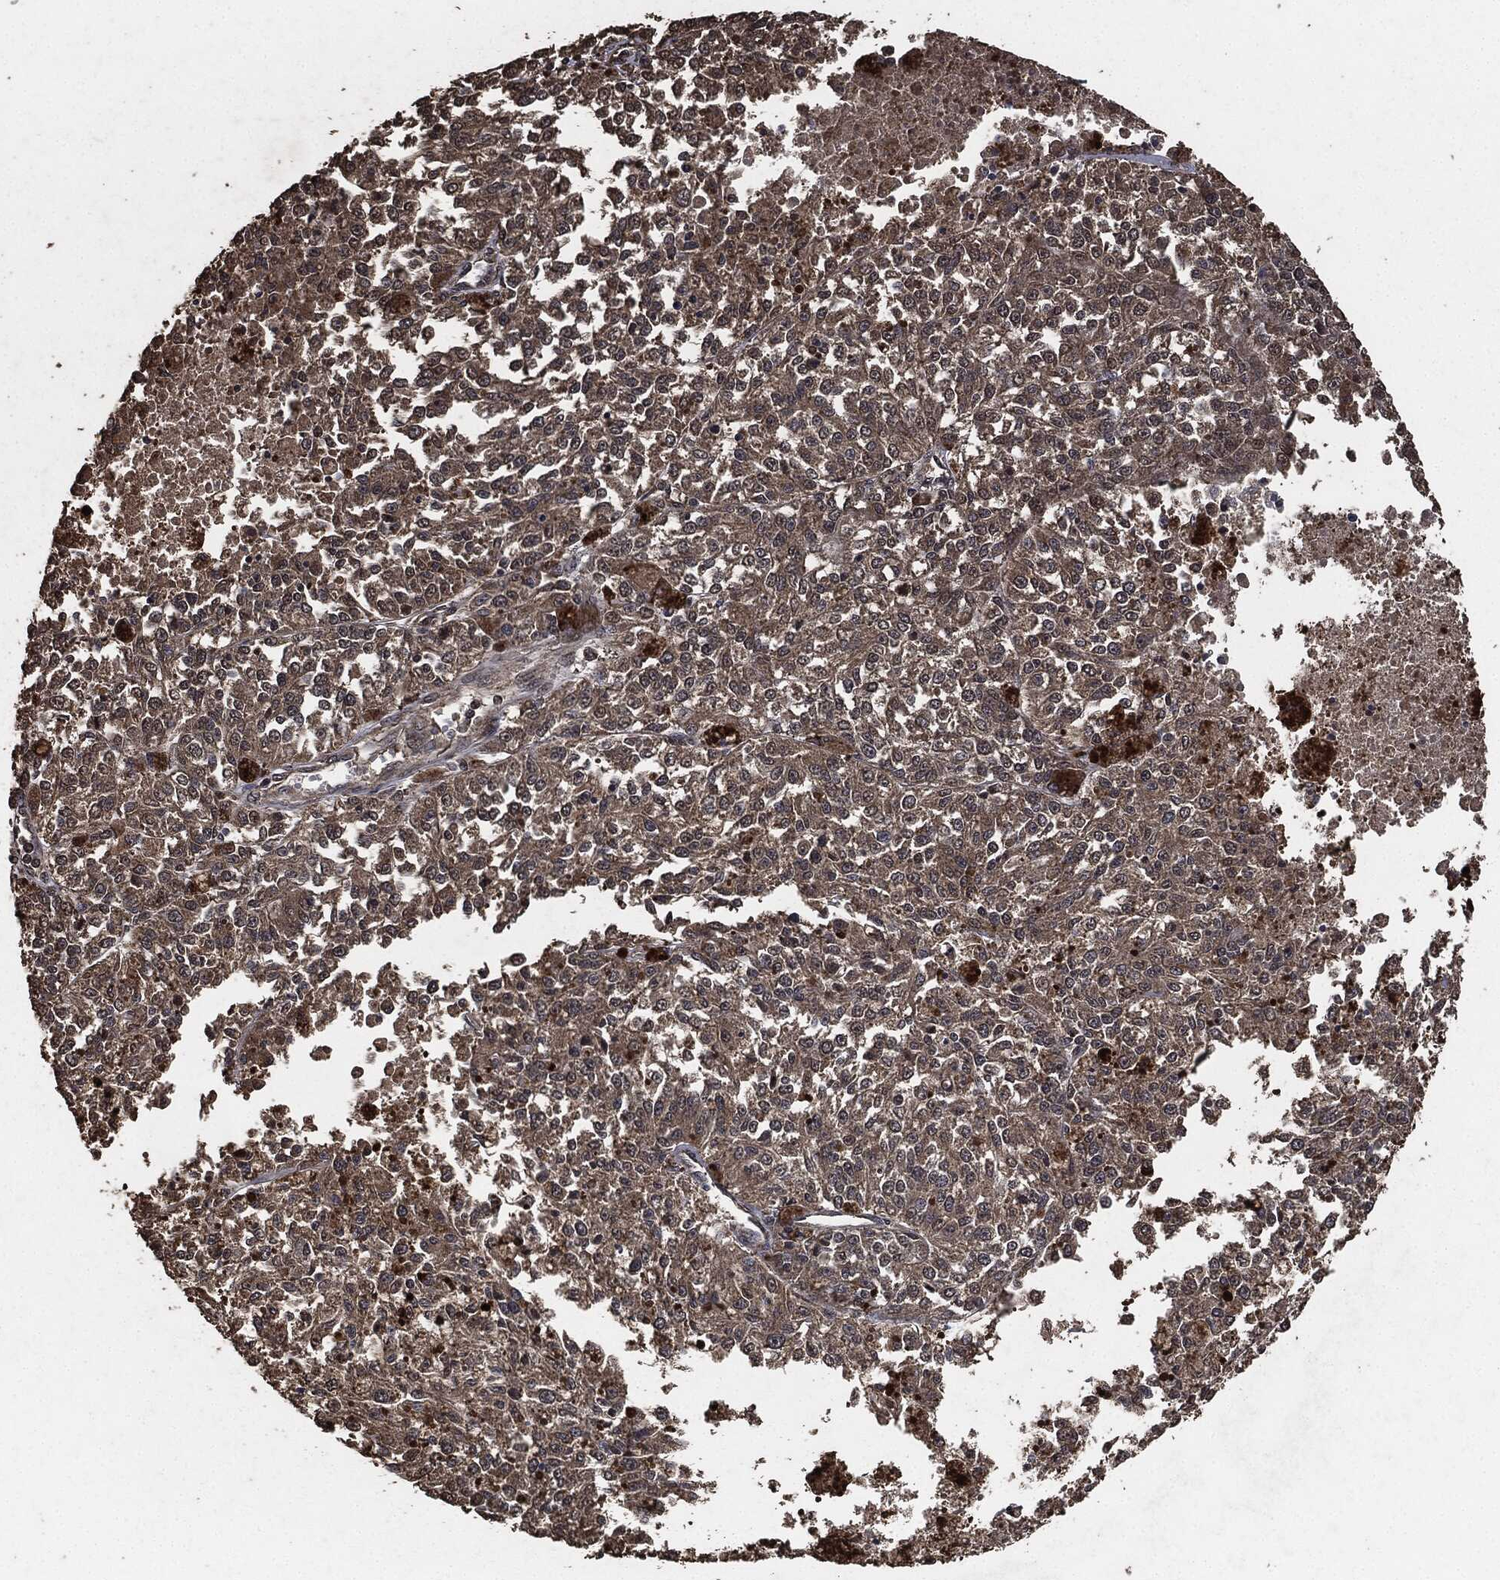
{"staining": {"intensity": "weak", "quantity": ">75%", "location": "cytoplasmic/membranous"}, "tissue": "melanoma", "cell_type": "Tumor cells", "image_type": "cancer", "snomed": [{"axis": "morphology", "description": "Malignant melanoma, Metastatic site"}, {"axis": "topography", "description": "Lymph node"}], "caption": "Protein expression analysis of malignant melanoma (metastatic site) shows weak cytoplasmic/membranous expression in about >75% of tumor cells. The staining was performed using DAB to visualize the protein expression in brown, while the nuclei were stained in blue with hematoxylin (Magnification: 20x).", "gene": "AKT1S1", "patient": {"sex": "female", "age": 64}}